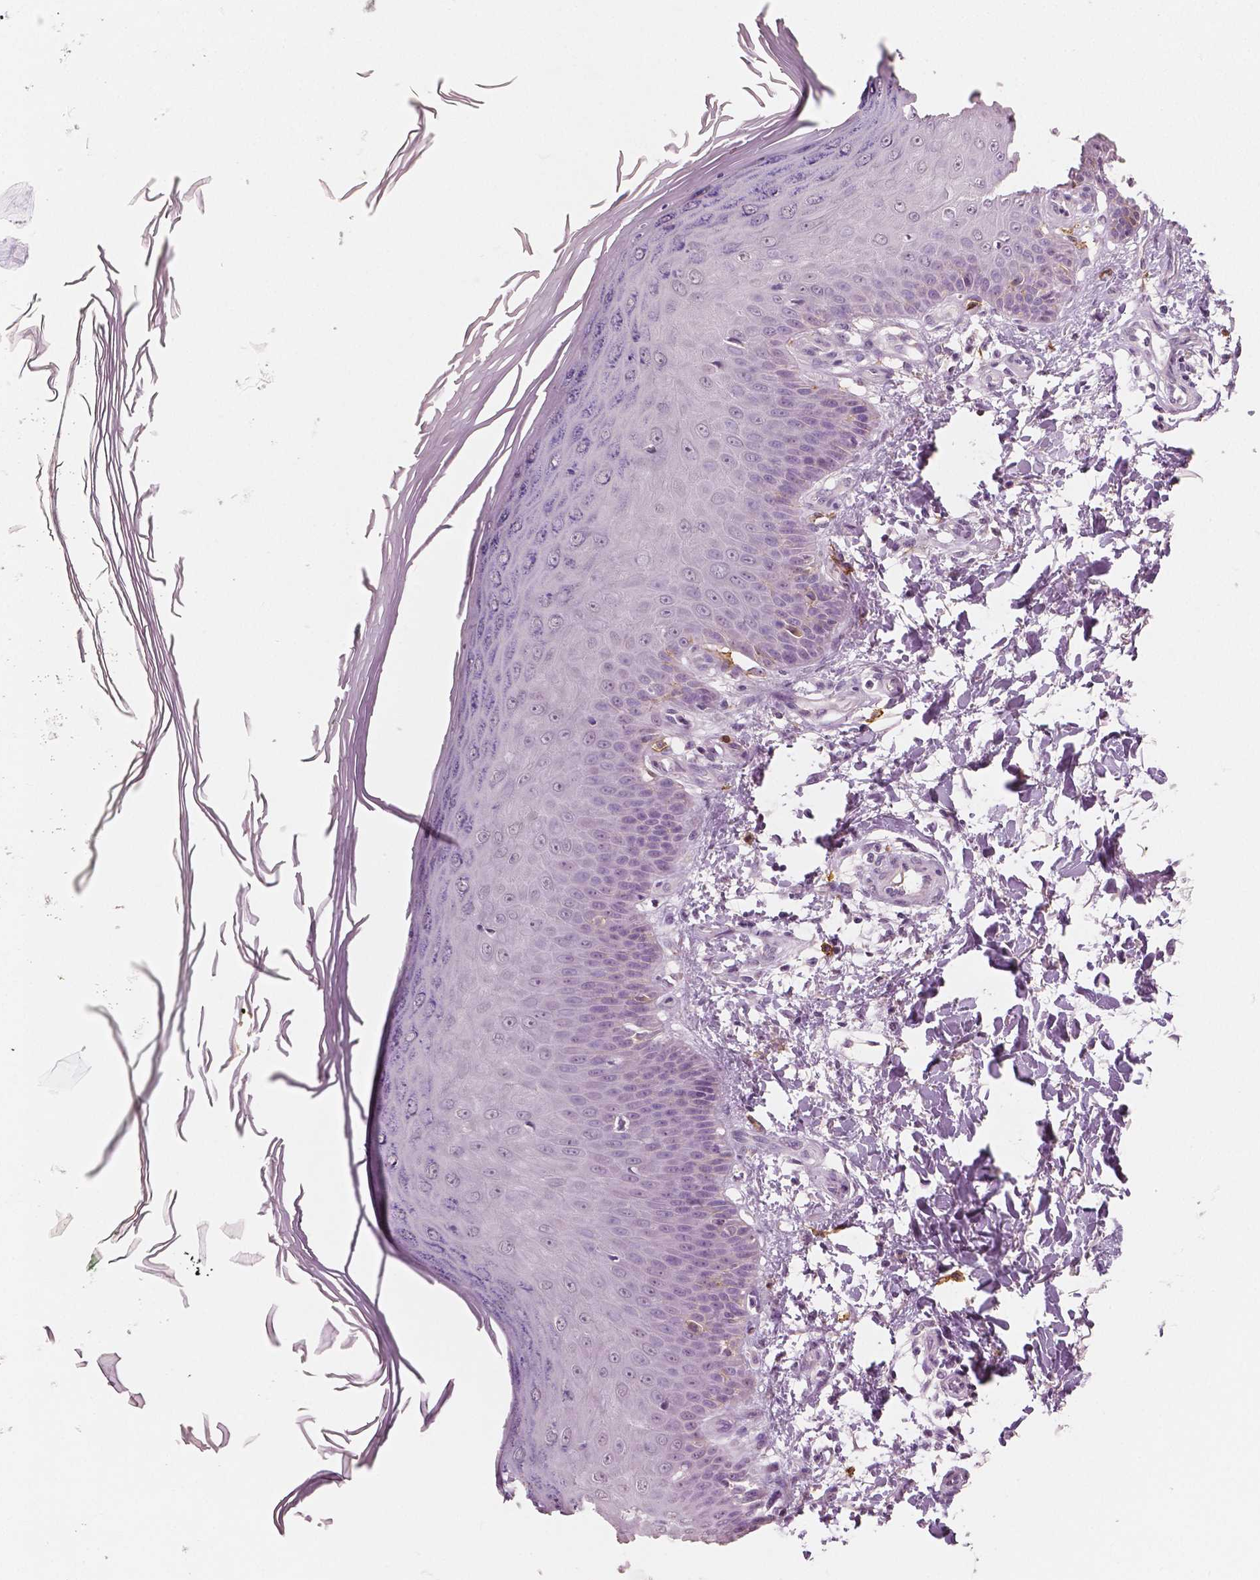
{"staining": {"intensity": "negative", "quantity": "none", "location": "none"}, "tissue": "skin", "cell_type": "Fibroblasts", "image_type": "normal", "snomed": [{"axis": "morphology", "description": "Normal tissue, NOS"}, {"axis": "topography", "description": "Skin"}], "caption": "High magnification brightfield microscopy of unremarkable skin stained with DAB (3,3'-diaminobenzidine) (brown) and counterstained with hematoxylin (blue): fibroblasts show no significant expression.", "gene": "KIT", "patient": {"sex": "female", "age": 62}}